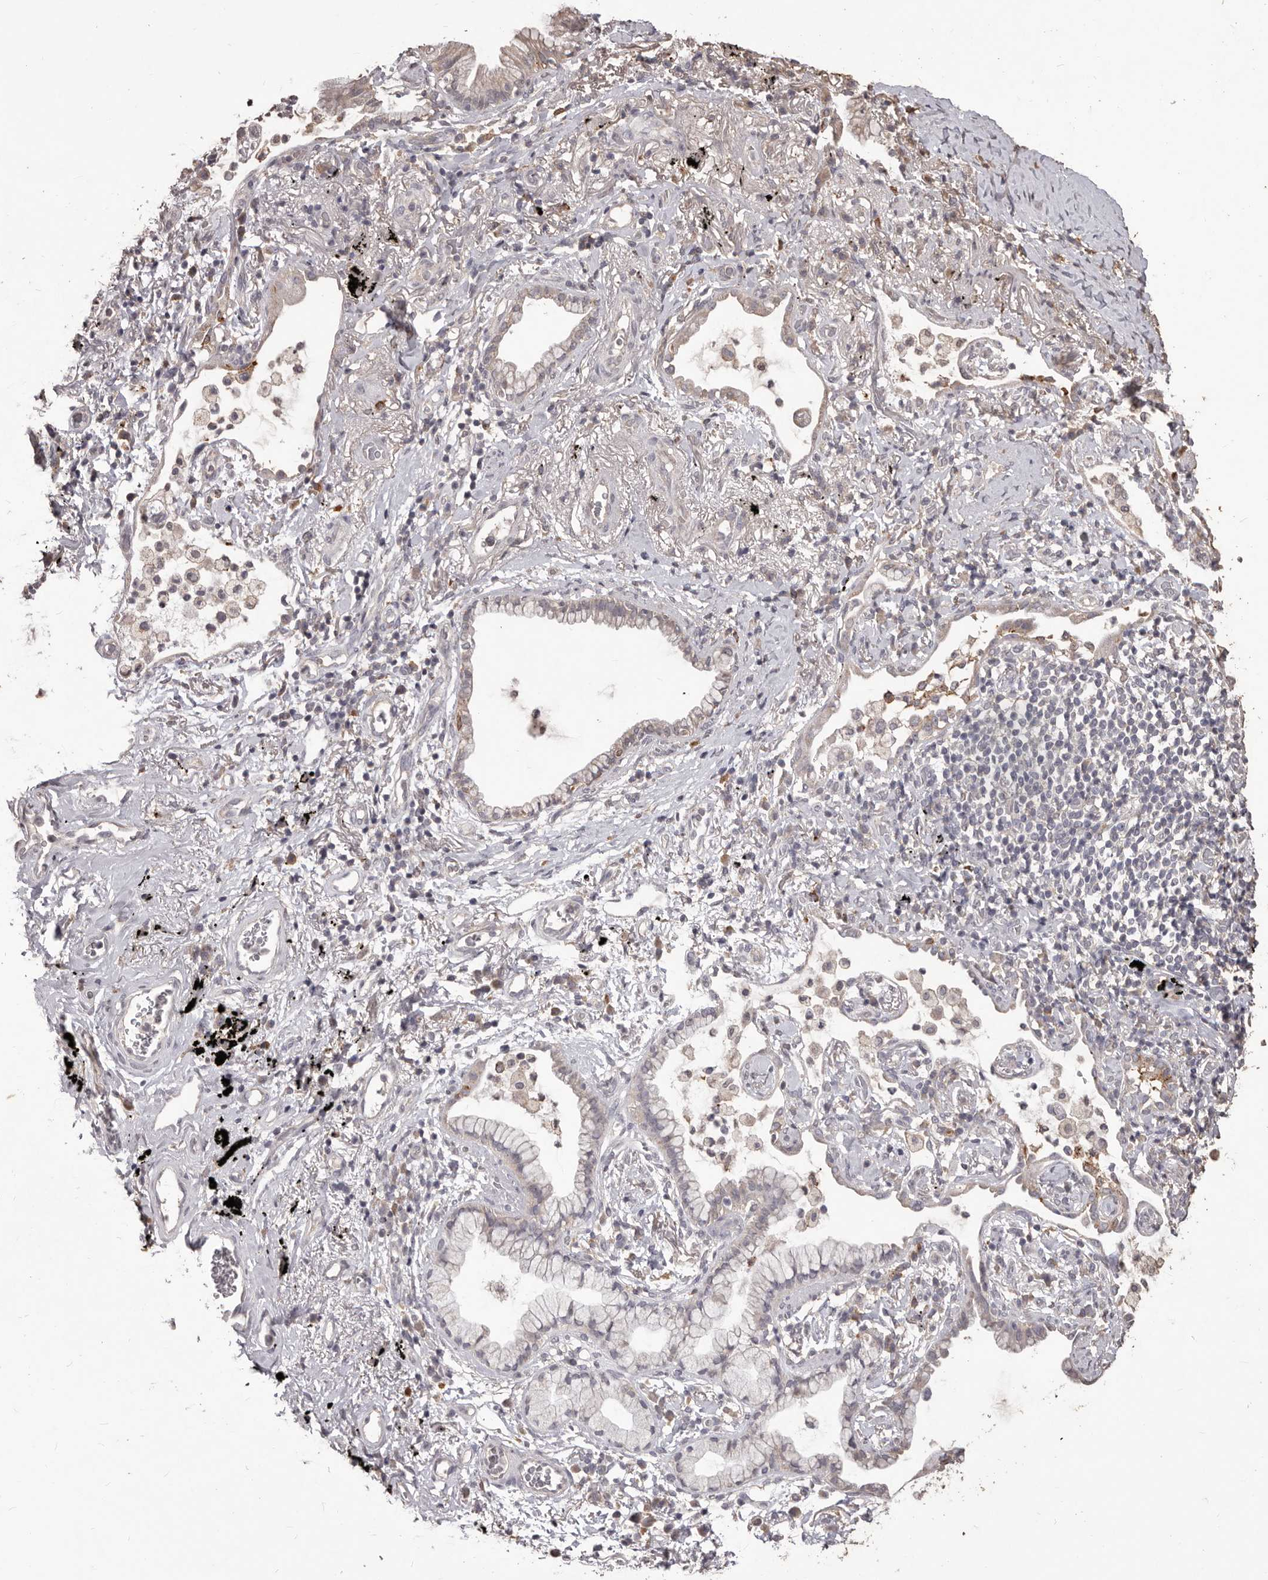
{"staining": {"intensity": "weak", "quantity": "25%-75%", "location": "cytoplasmic/membranous"}, "tissue": "lung cancer", "cell_type": "Tumor cells", "image_type": "cancer", "snomed": [{"axis": "morphology", "description": "Adenocarcinoma, NOS"}, {"axis": "topography", "description": "Lung"}], "caption": "Protein expression analysis of adenocarcinoma (lung) shows weak cytoplasmic/membranous positivity in approximately 25%-75% of tumor cells.", "gene": "PRSS27", "patient": {"sex": "female", "age": 70}}